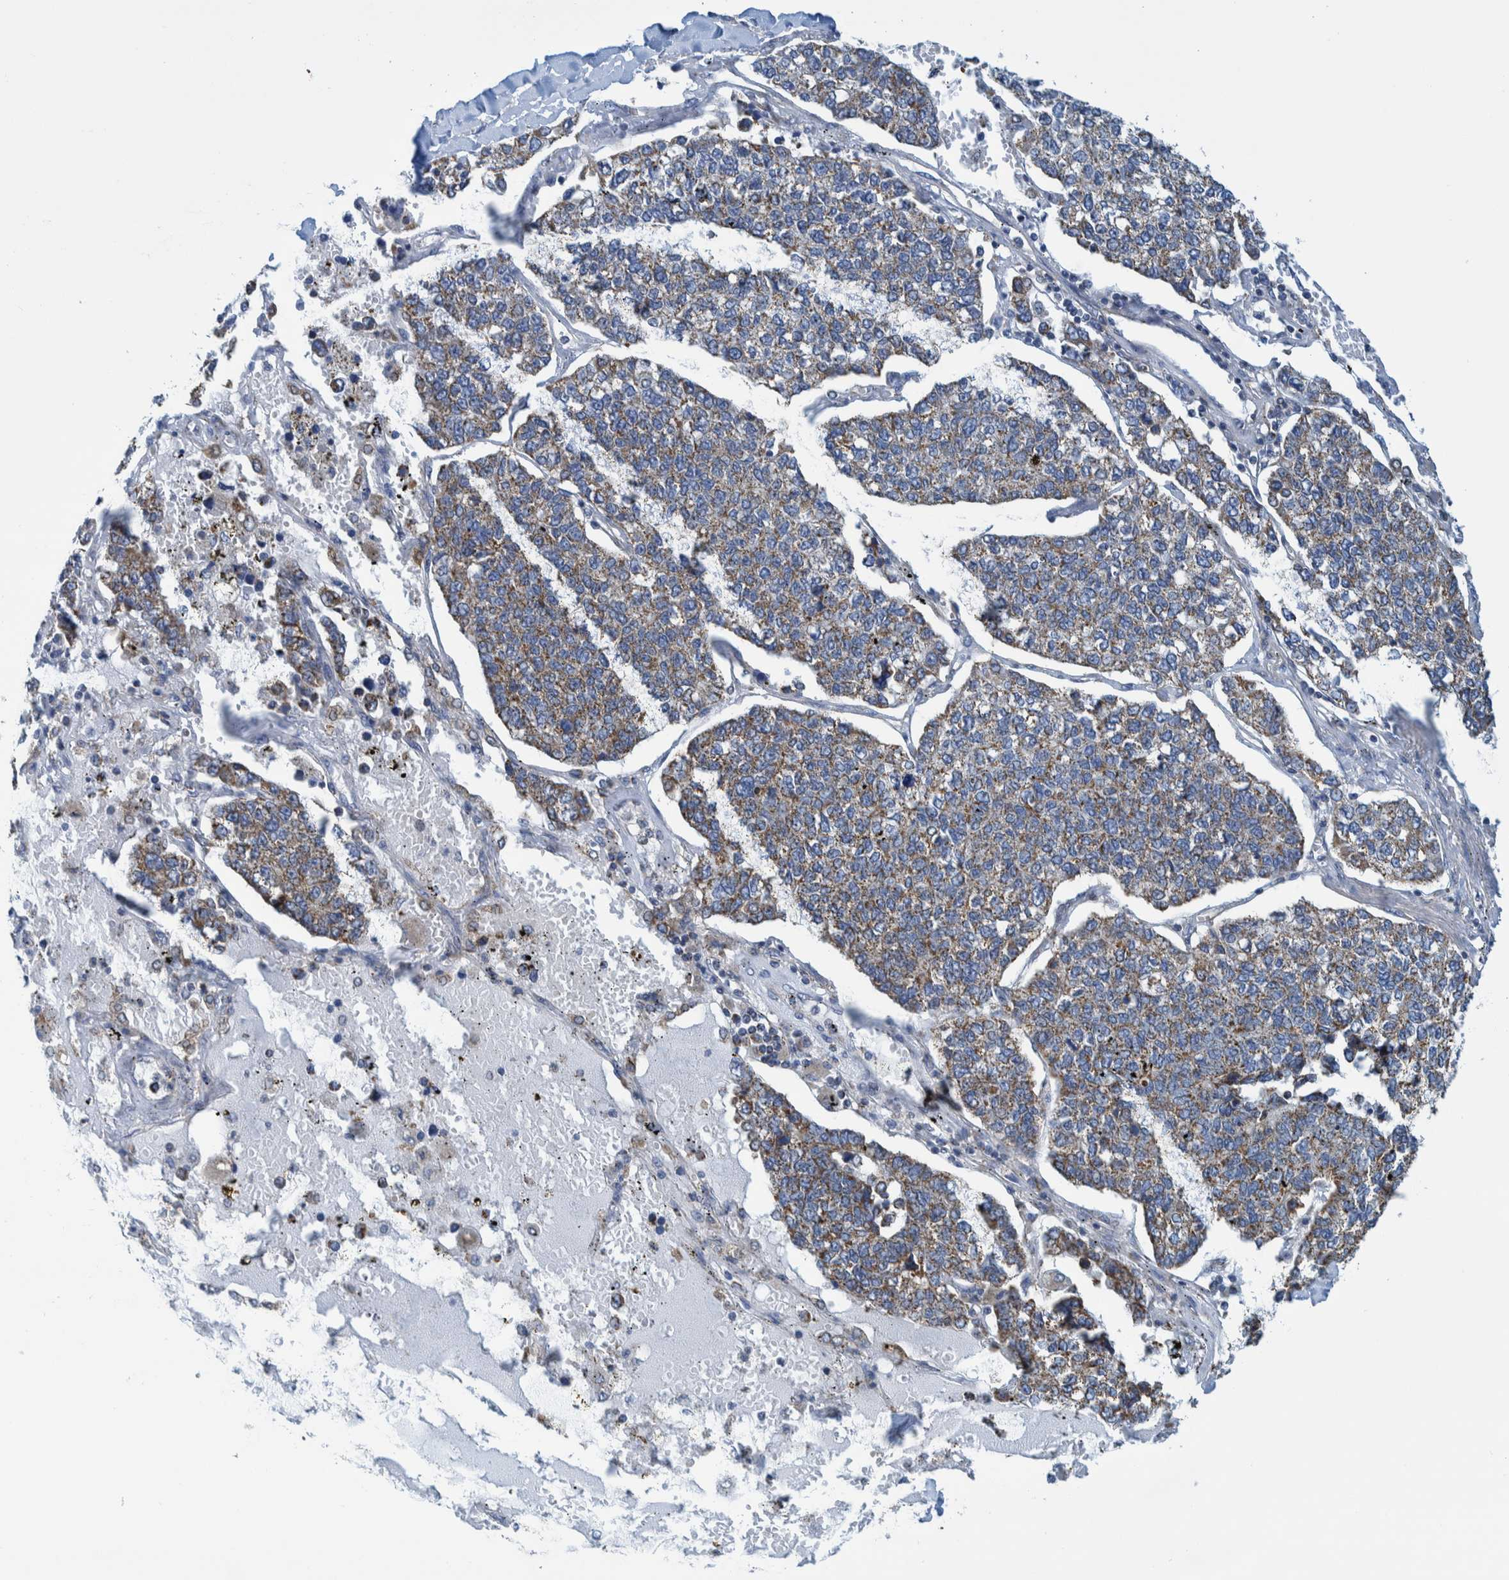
{"staining": {"intensity": "weak", "quantity": ">75%", "location": "cytoplasmic/membranous"}, "tissue": "lung cancer", "cell_type": "Tumor cells", "image_type": "cancer", "snomed": [{"axis": "morphology", "description": "Adenocarcinoma, NOS"}, {"axis": "topography", "description": "Lung"}], "caption": "Brown immunohistochemical staining in adenocarcinoma (lung) exhibits weak cytoplasmic/membranous positivity in approximately >75% of tumor cells.", "gene": "MRPS7", "patient": {"sex": "male", "age": 49}}